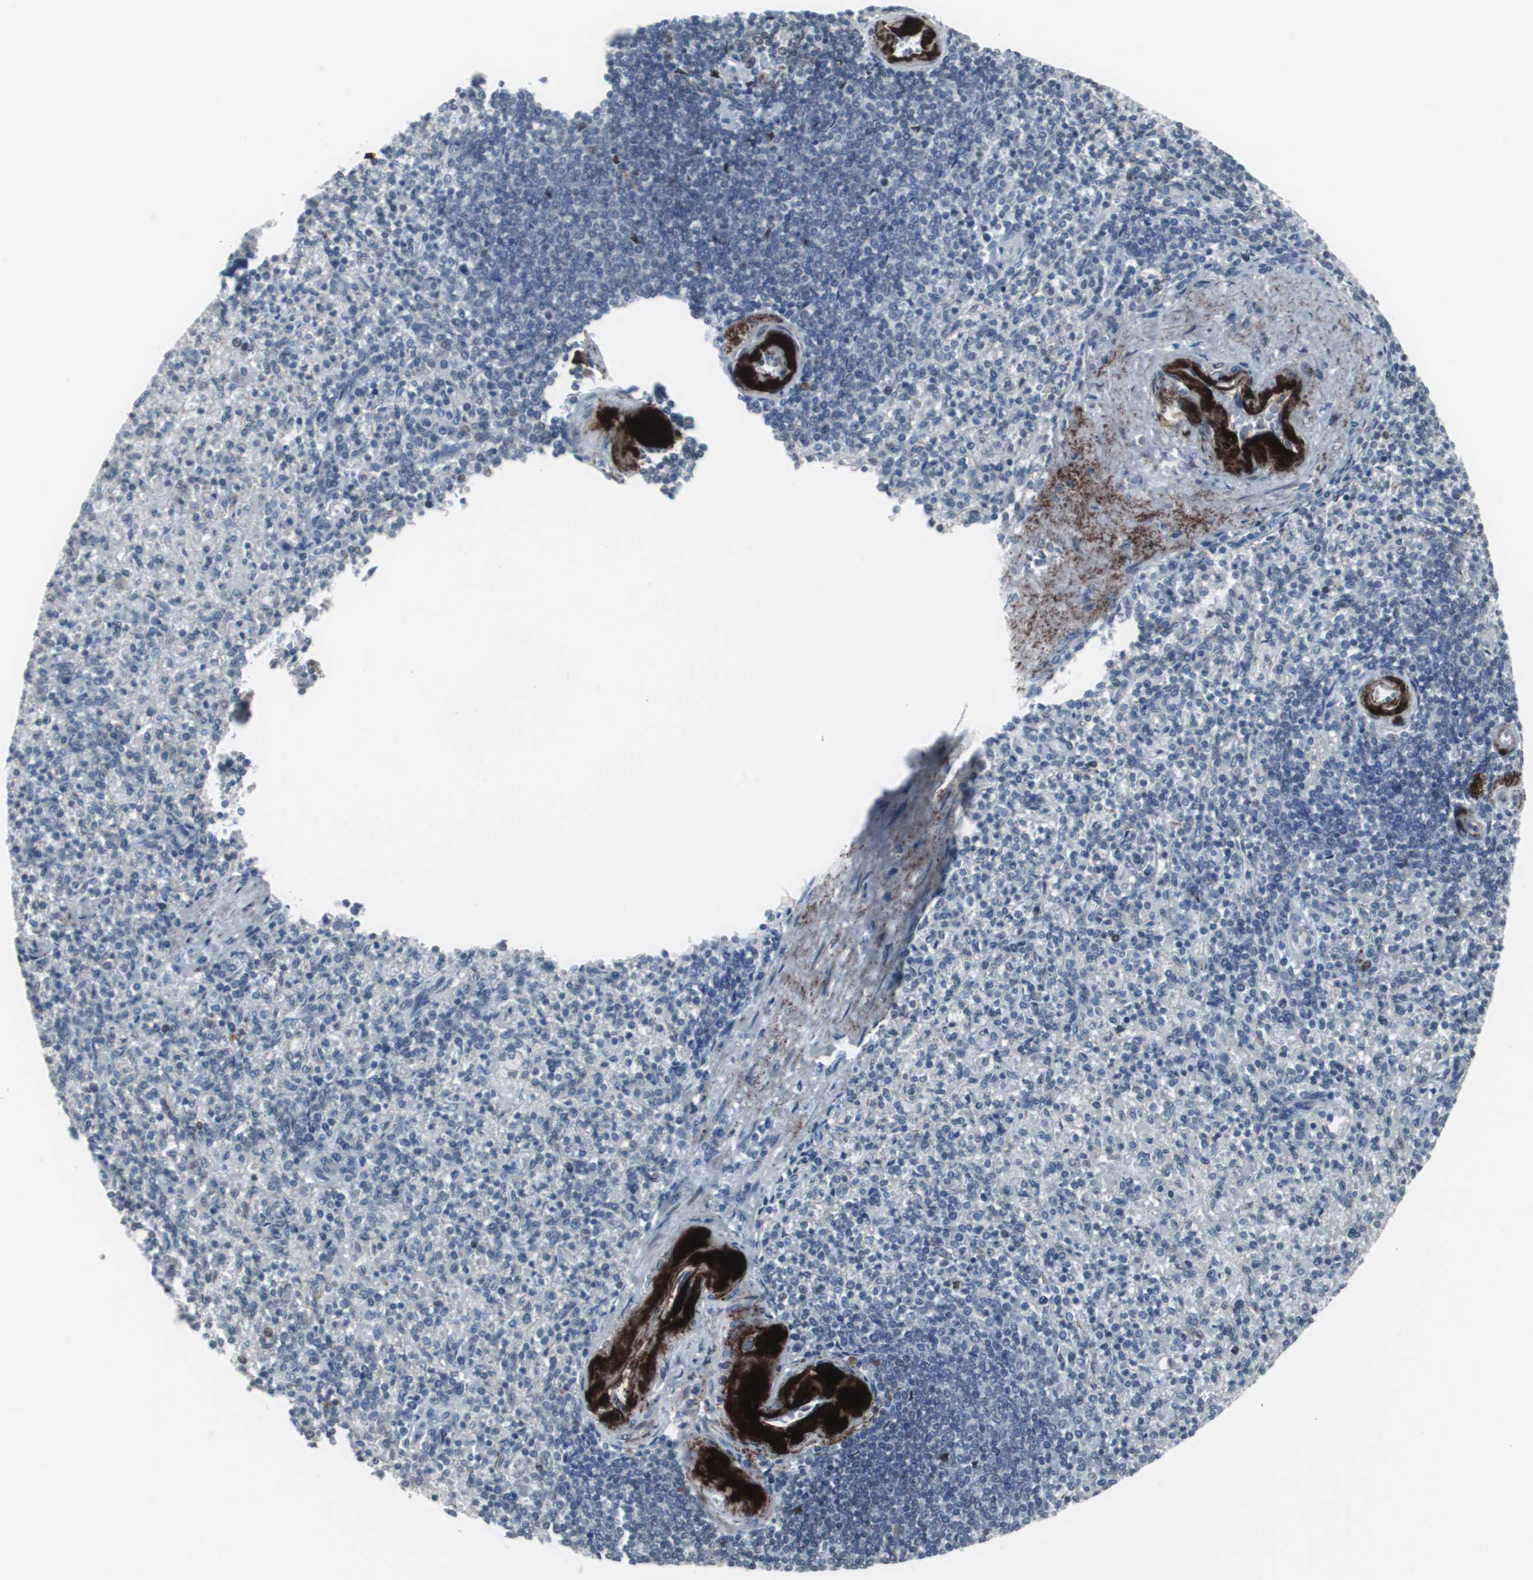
{"staining": {"intensity": "moderate", "quantity": "<25%", "location": "nuclear"}, "tissue": "spleen", "cell_type": "Cells in red pulp", "image_type": "normal", "snomed": [{"axis": "morphology", "description": "Normal tissue, NOS"}, {"axis": "topography", "description": "Spleen"}], "caption": "An immunohistochemistry micrograph of benign tissue is shown. Protein staining in brown highlights moderate nuclear positivity in spleen within cells in red pulp.", "gene": "FOXP4", "patient": {"sex": "female", "age": 74}}